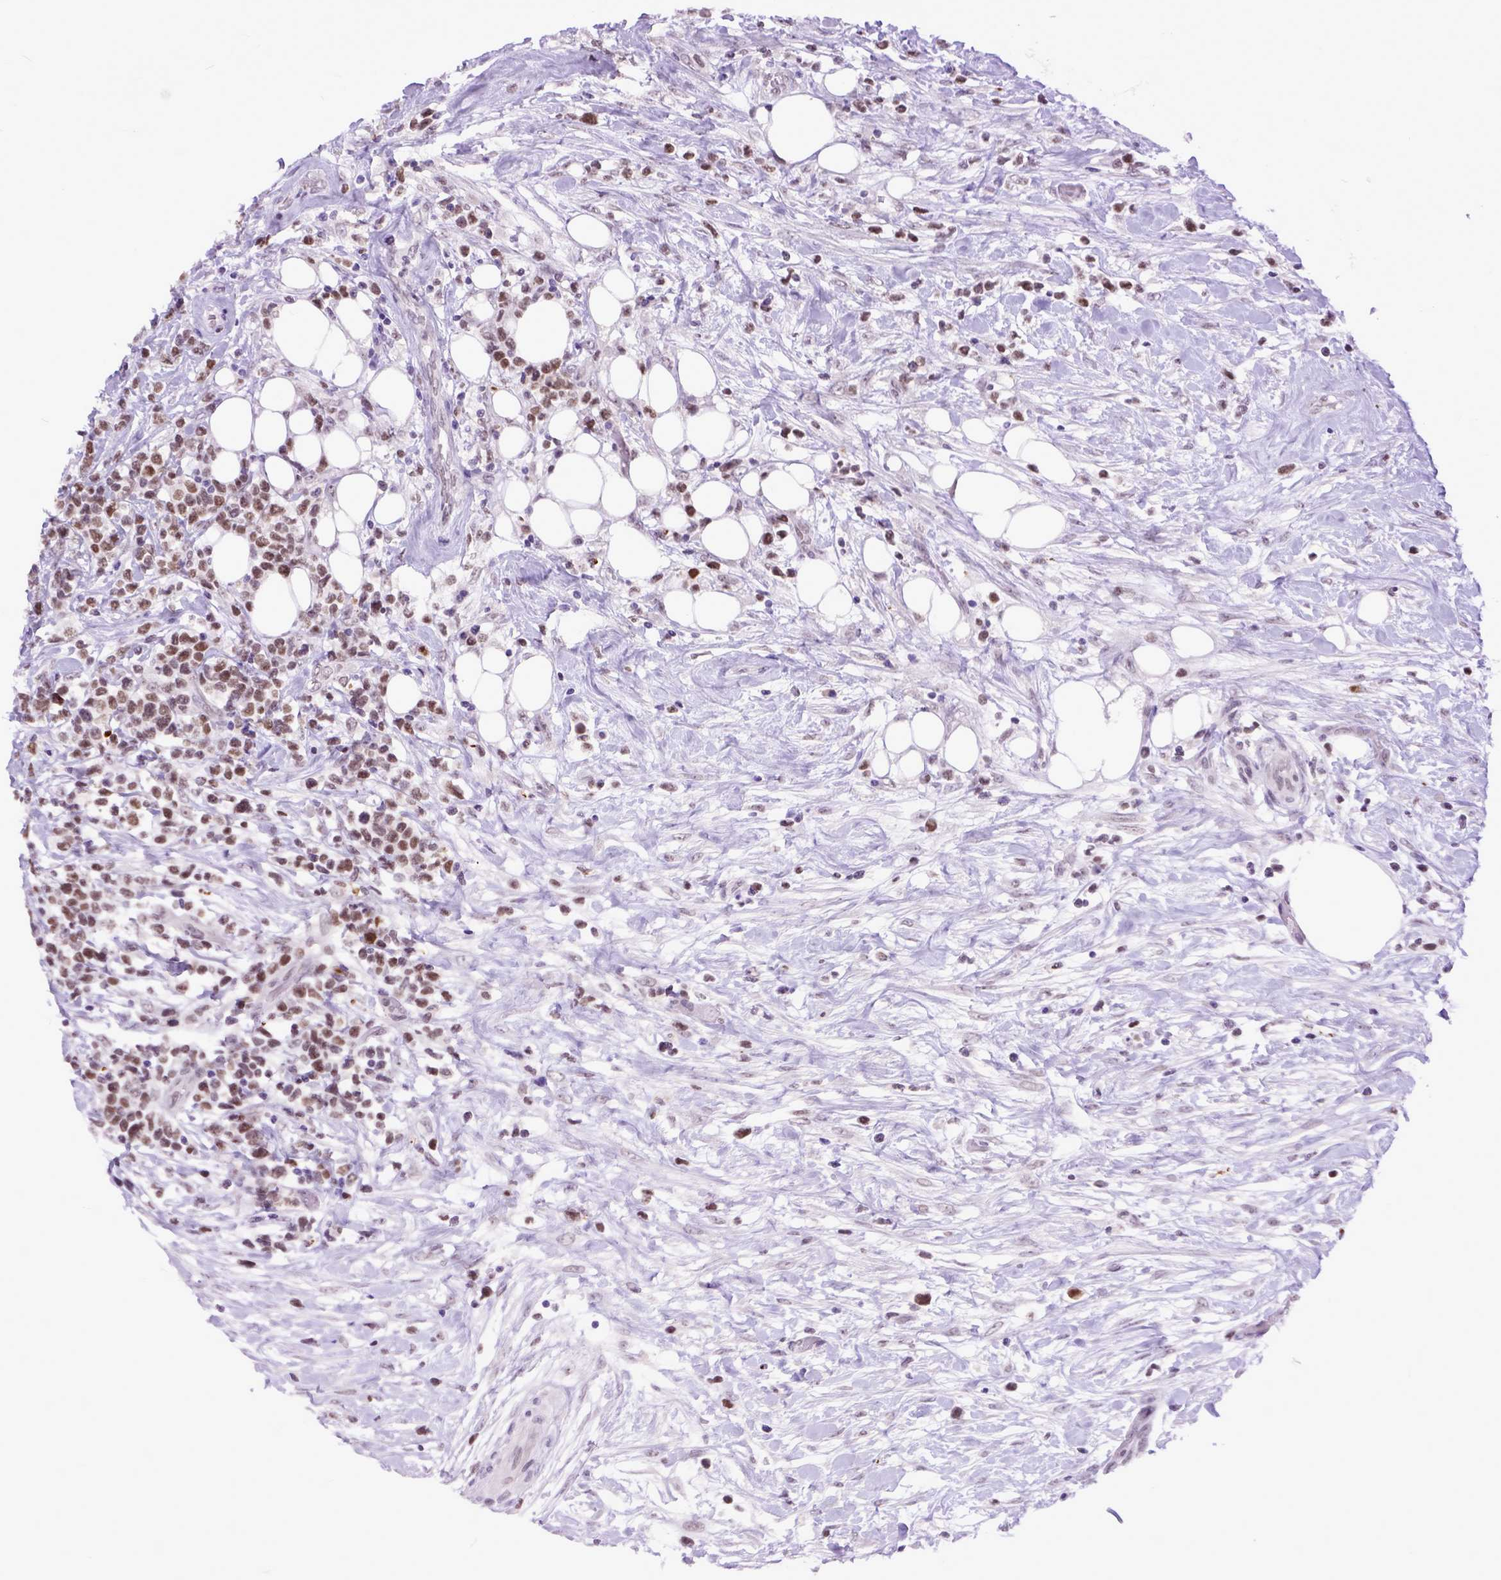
{"staining": {"intensity": "moderate", "quantity": ">75%", "location": "nuclear"}, "tissue": "lymphoma", "cell_type": "Tumor cells", "image_type": "cancer", "snomed": [{"axis": "morphology", "description": "Malignant lymphoma, non-Hodgkin's type, High grade"}, {"axis": "topography", "description": "Soft tissue"}], "caption": "High-magnification brightfield microscopy of high-grade malignant lymphoma, non-Hodgkin's type stained with DAB (brown) and counterstained with hematoxylin (blue). tumor cells exhibit moderate nuclear staining is present in about>75% of cells.", "gene": "RCC2", "patient": {"sex": "female", "age": 56}}